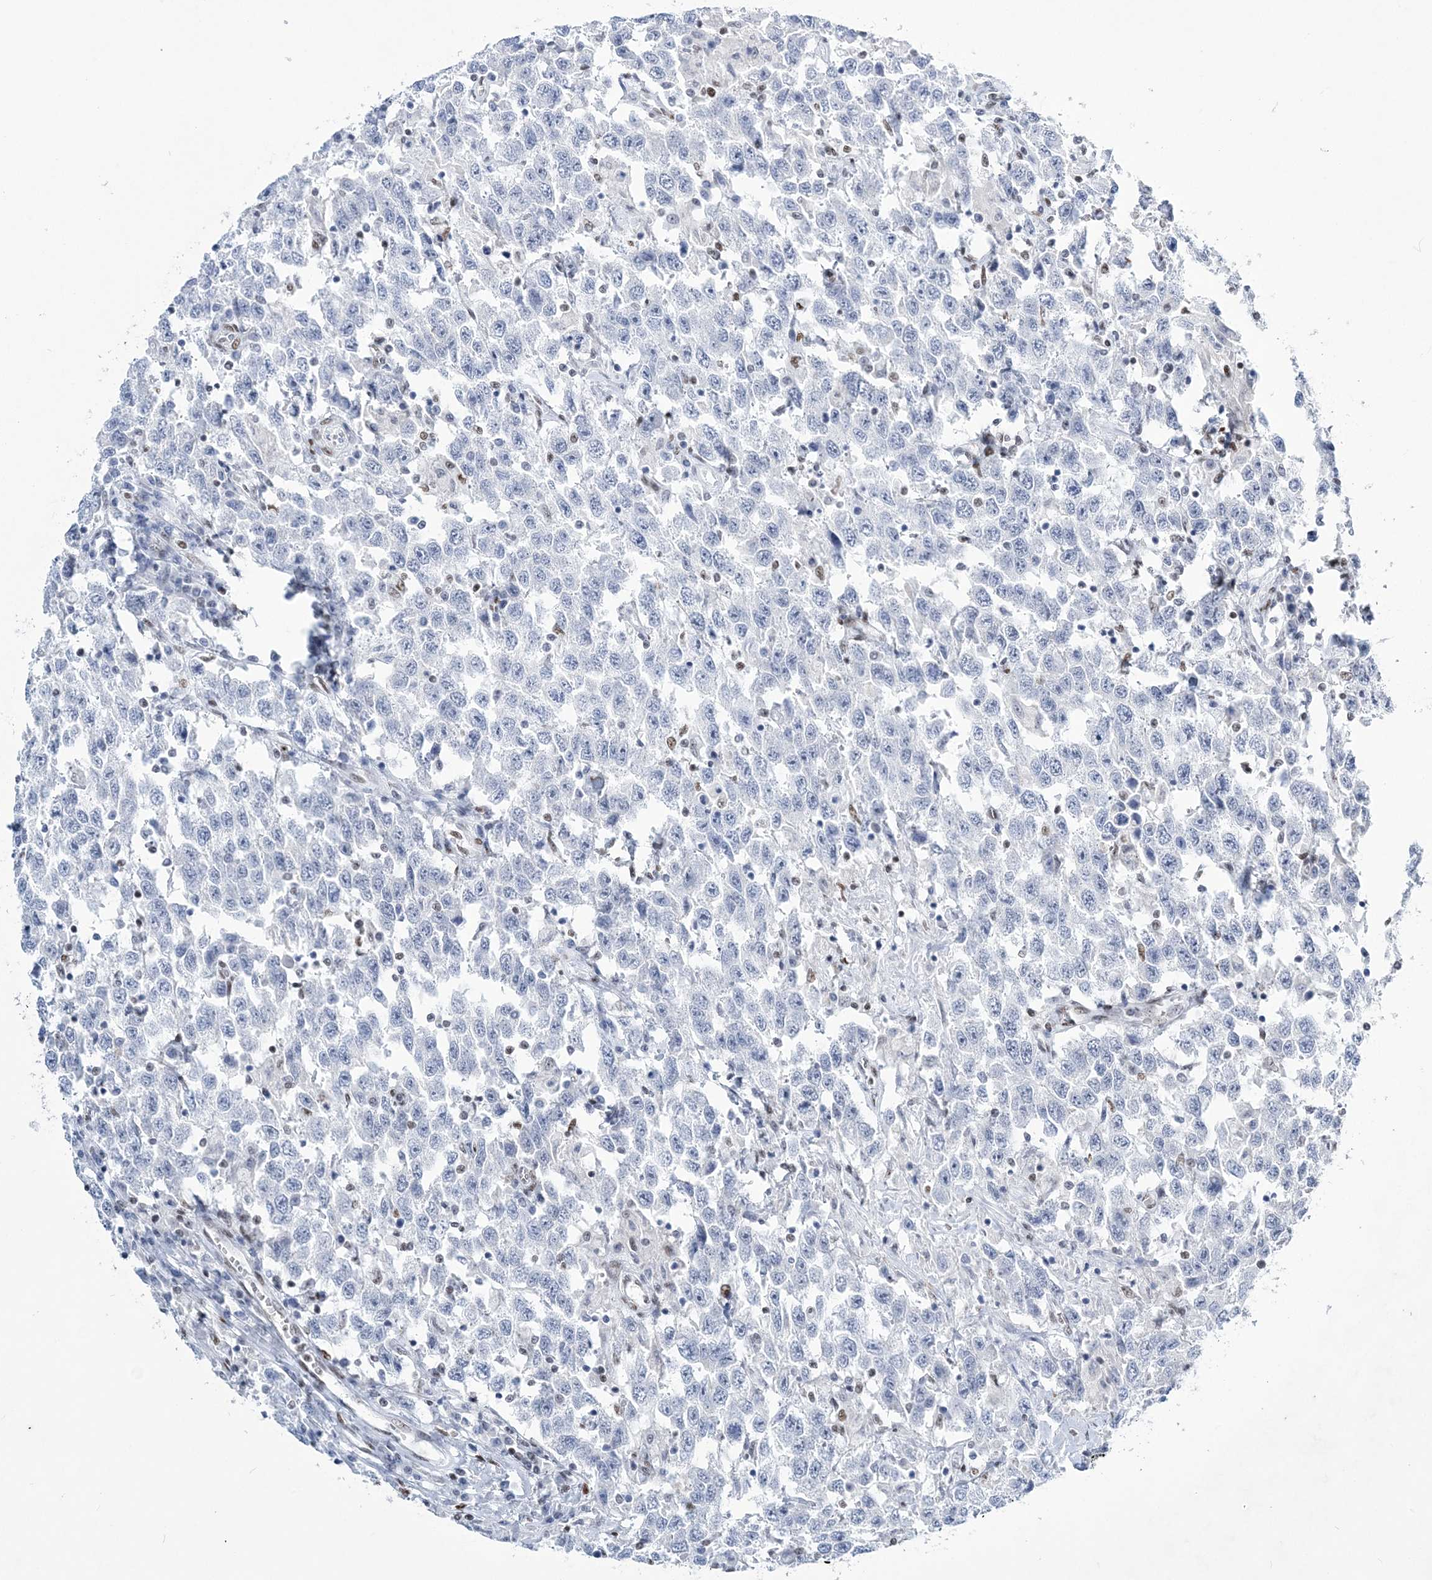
{"staining": {"intensity": "negative", "quantity": "none", "location": "none"}, "tissue": "testis cancer", "cell_type": "Tumor cells", "image_type": "cancer", "snomed": [{"axis": "morphology", "description": "Seminoma, NOS"}, {"axis": "topography", "description": "Testis"}], "caption": "A photomicrograph of human testis seminoma is negative for staining in tumor cells.", "gene": "ZBTB7A", "patient": {"sex": "male", "age": 41}}